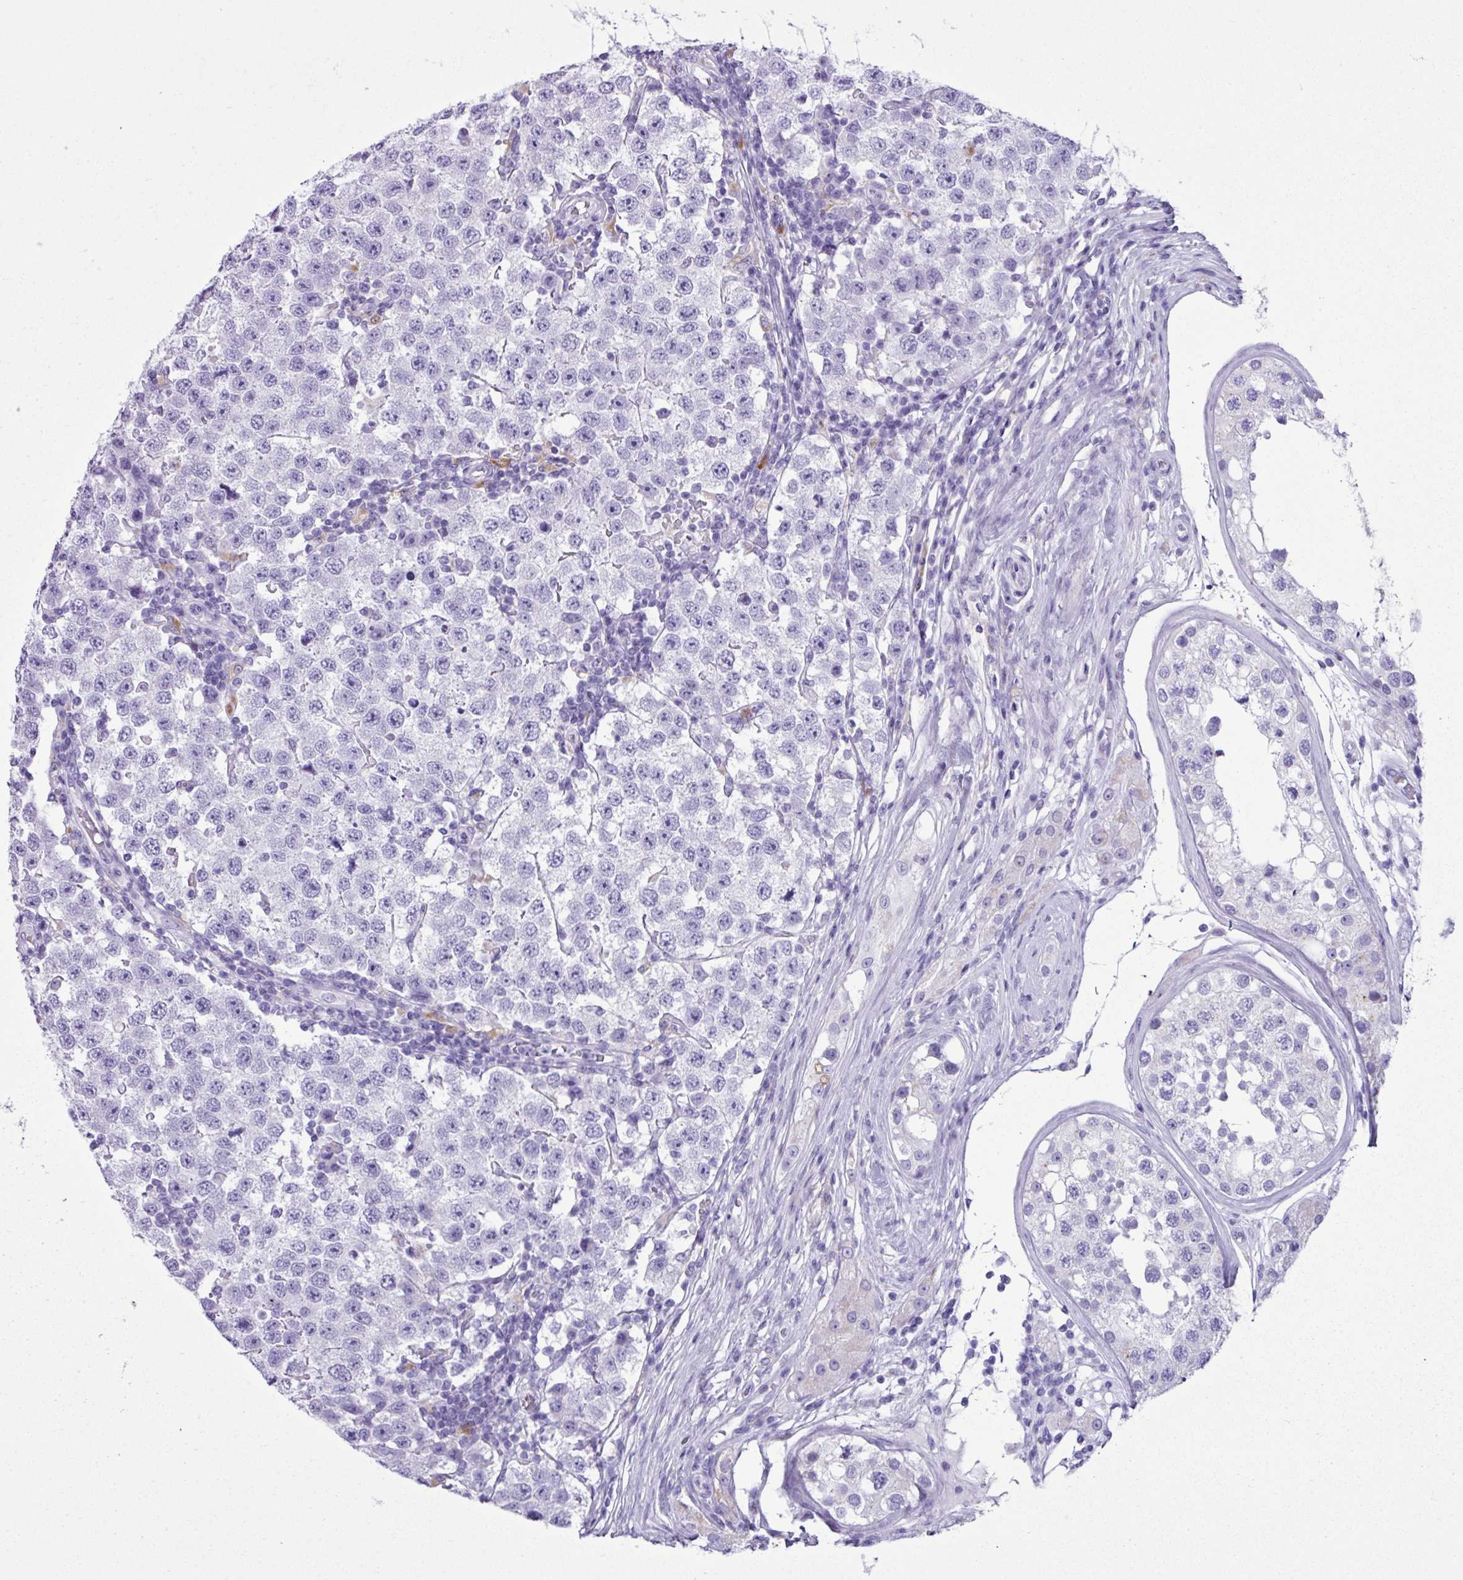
{"staining": {"intensity": "negative", "quantity": "none", "location": "none"}, "tissue": "testis cancer", "cell_type": "Tumor cells", "image_type": "cancer", "snomed": [{"axis": "morphology", "description": "Seminoma, NOS"}, {"axis": "topography", "description": "Testis"}], "caption": "Immunohistochemistry (IHC) image of neoplastic tissue: human testis cancer (seminoma) stained with DAB (3,3'-diaminobenzidine) demonstrates no significant protein positivity in tumor cells.", "gene": "AGO3", "patient": {"sex": "male", "age": 34}}